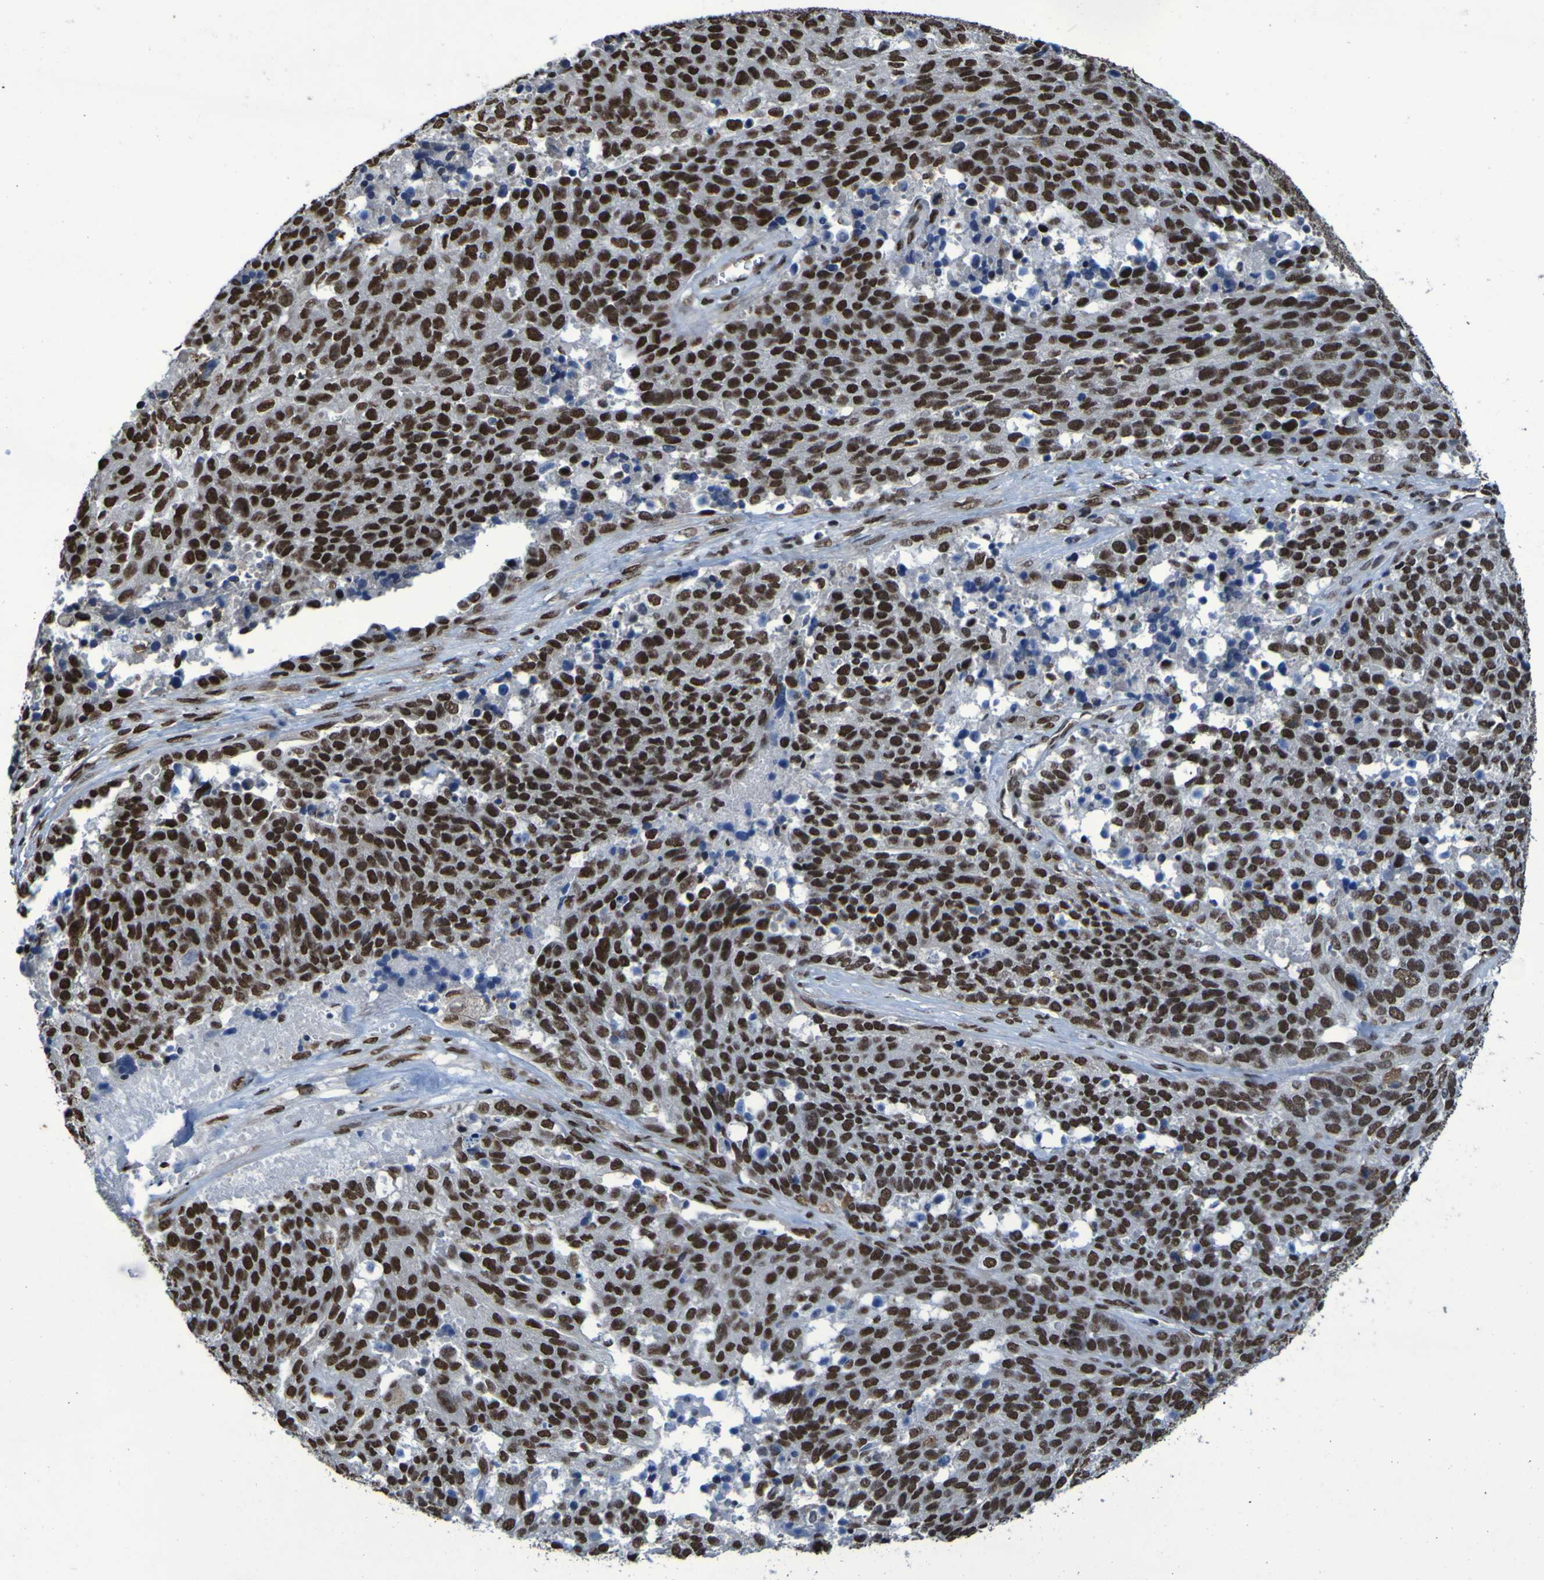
{"staining": {"intensity": "strong", "quantity": ">75%", "location": "nuclear"}, "tissue": "ovarian cancer", "cell_type": "Tumor cells", "image_type": "cancer", "snomed": [{"axis": "morphology", "description": "Cystadenocarcinoma, serous, NOS"}, {"axis": "topography", "description": "Ovary"}], "caption": "Serous cystadenocarcinoma (ovarian) was stained to show a protein in brown. There is high levels of strong nuclear staining in approximately >75% of tumor cells. Nuclei are stained in blue.", "gene": "HNRNPR", "patient": {"sex": "female", "age": 44}}